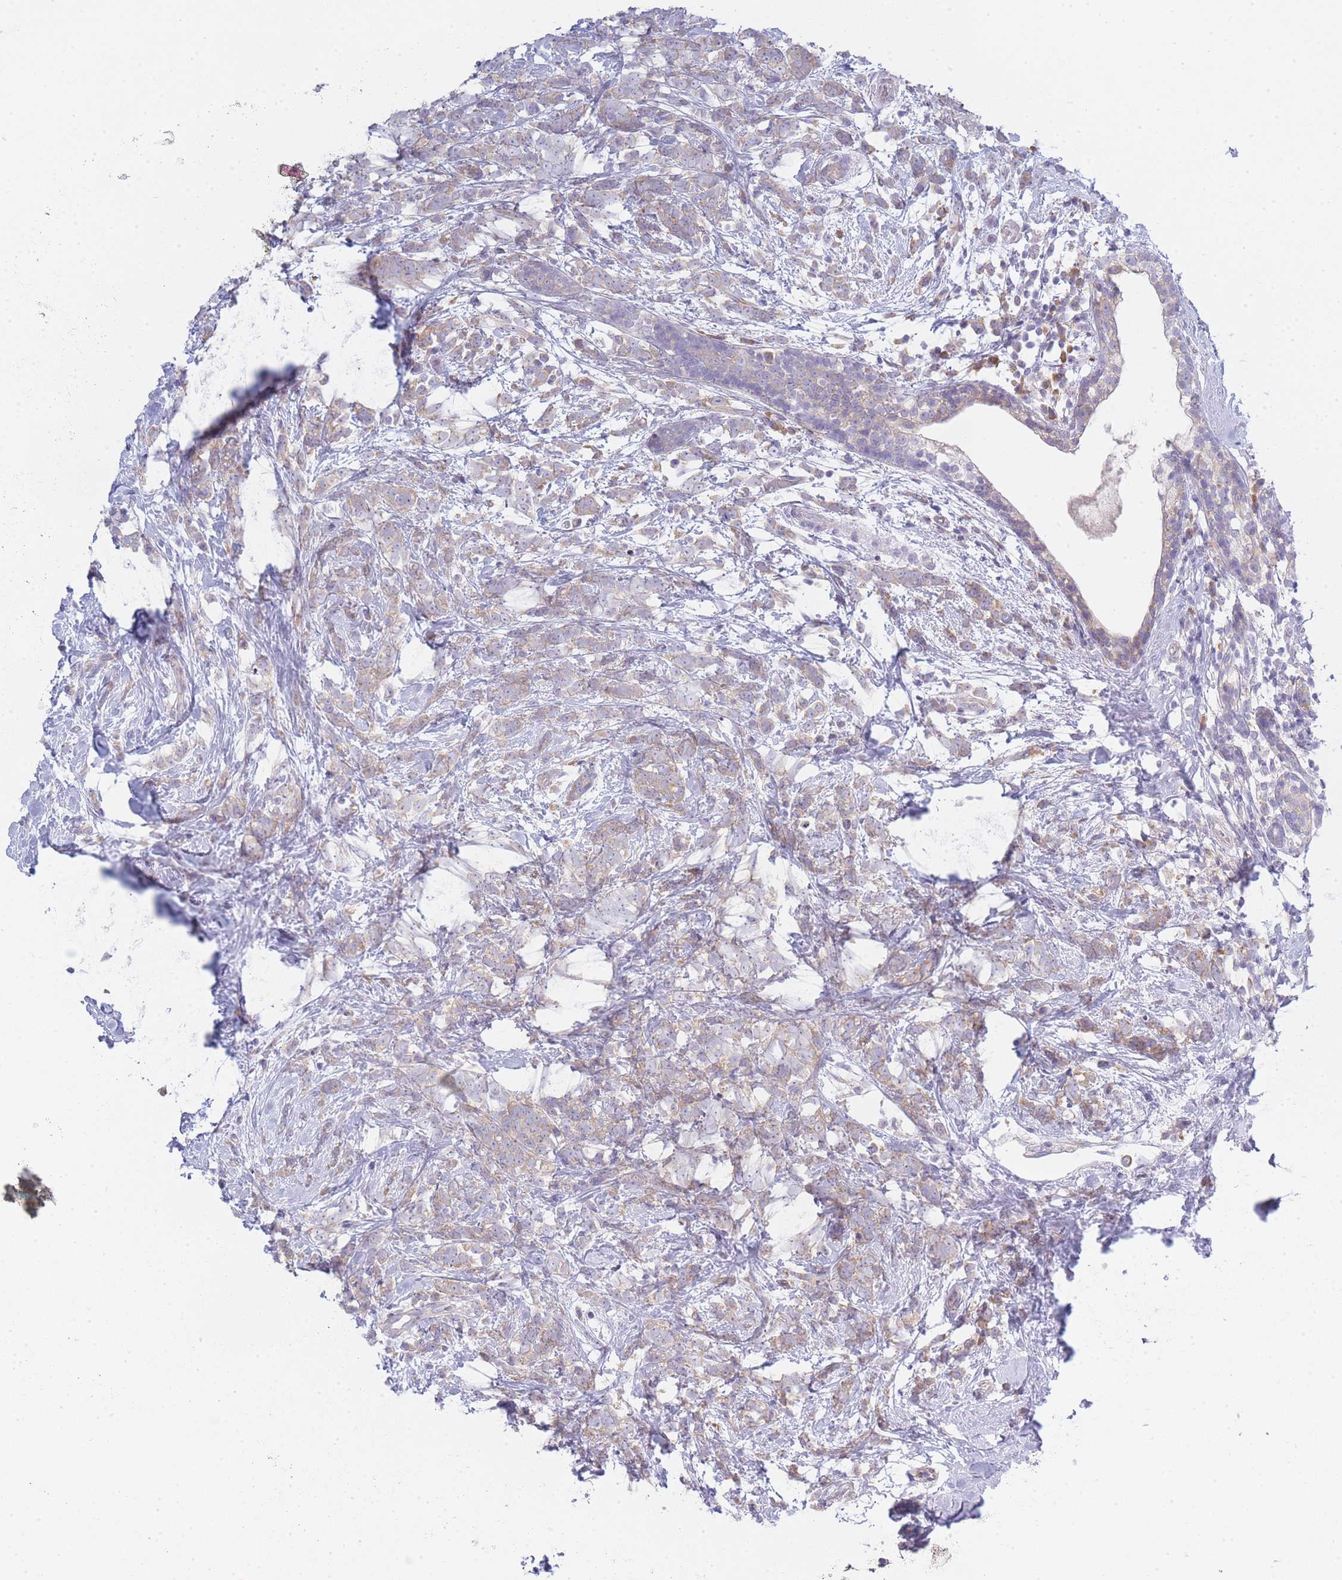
{"staining": {"intensity": "weak", "quantity": "25%-75%", "location": "cytoplasmic/membranous"}, "tissue": "breast cancer", "cell_type": "Tumor cells", "image_type": "cancer", "snomed": [{"axis": "morphology", "description": "Lobular carcinoma"}, {"axis": "topography", "description": "Breast"}], "caption": "Human breast cancer stained with a brown dye displays weak cytoplasmic/membranous positive expression in approximately 25%-75% of tumor cells.", "gene": "OR5L2", "patient": {"sex": "female", "age": 58}}